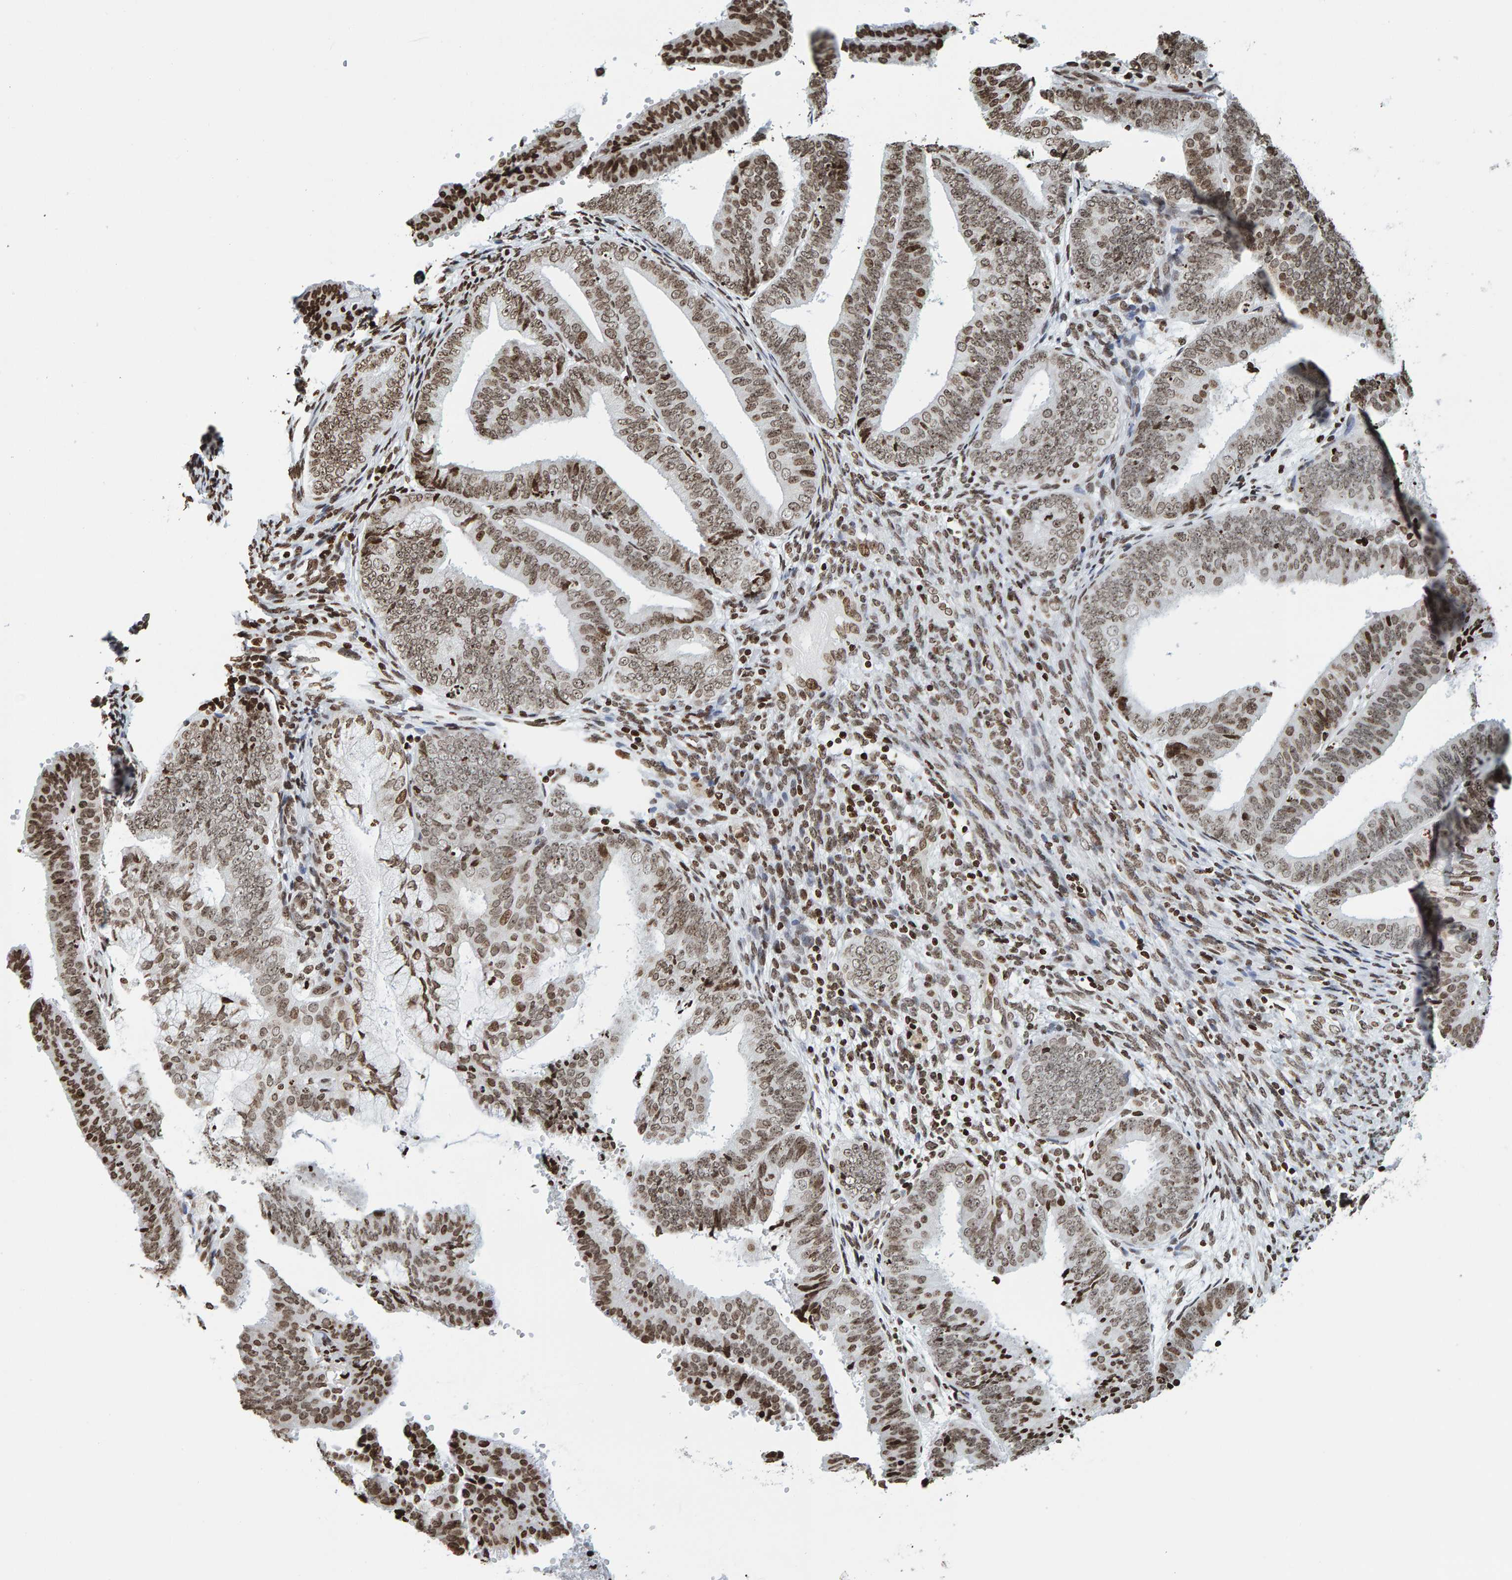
{"staining": {"intensity": "moderate", "quantity": ">75%", "location": "nuclear"}, "tissue": "endometrial cancer", "cell_type": "Tumor cells", "image_type": "cancer", "snomed": [{"axis": "morphology", "description": "Adenocarcinoma, NOS"}, {"axis": "topography", "description": "Endometrium"}], "caption": "Immunohistochemistry (IHC) (DAB (3,3'-diaminobenzidine)) staining of human endometrial cancer (adenocarcinoma) shows moderate nuclear protein positivity in about >75% of tumor cells.", "gene": "BRF2", "patient": {"sex": "female", "age": 63}}